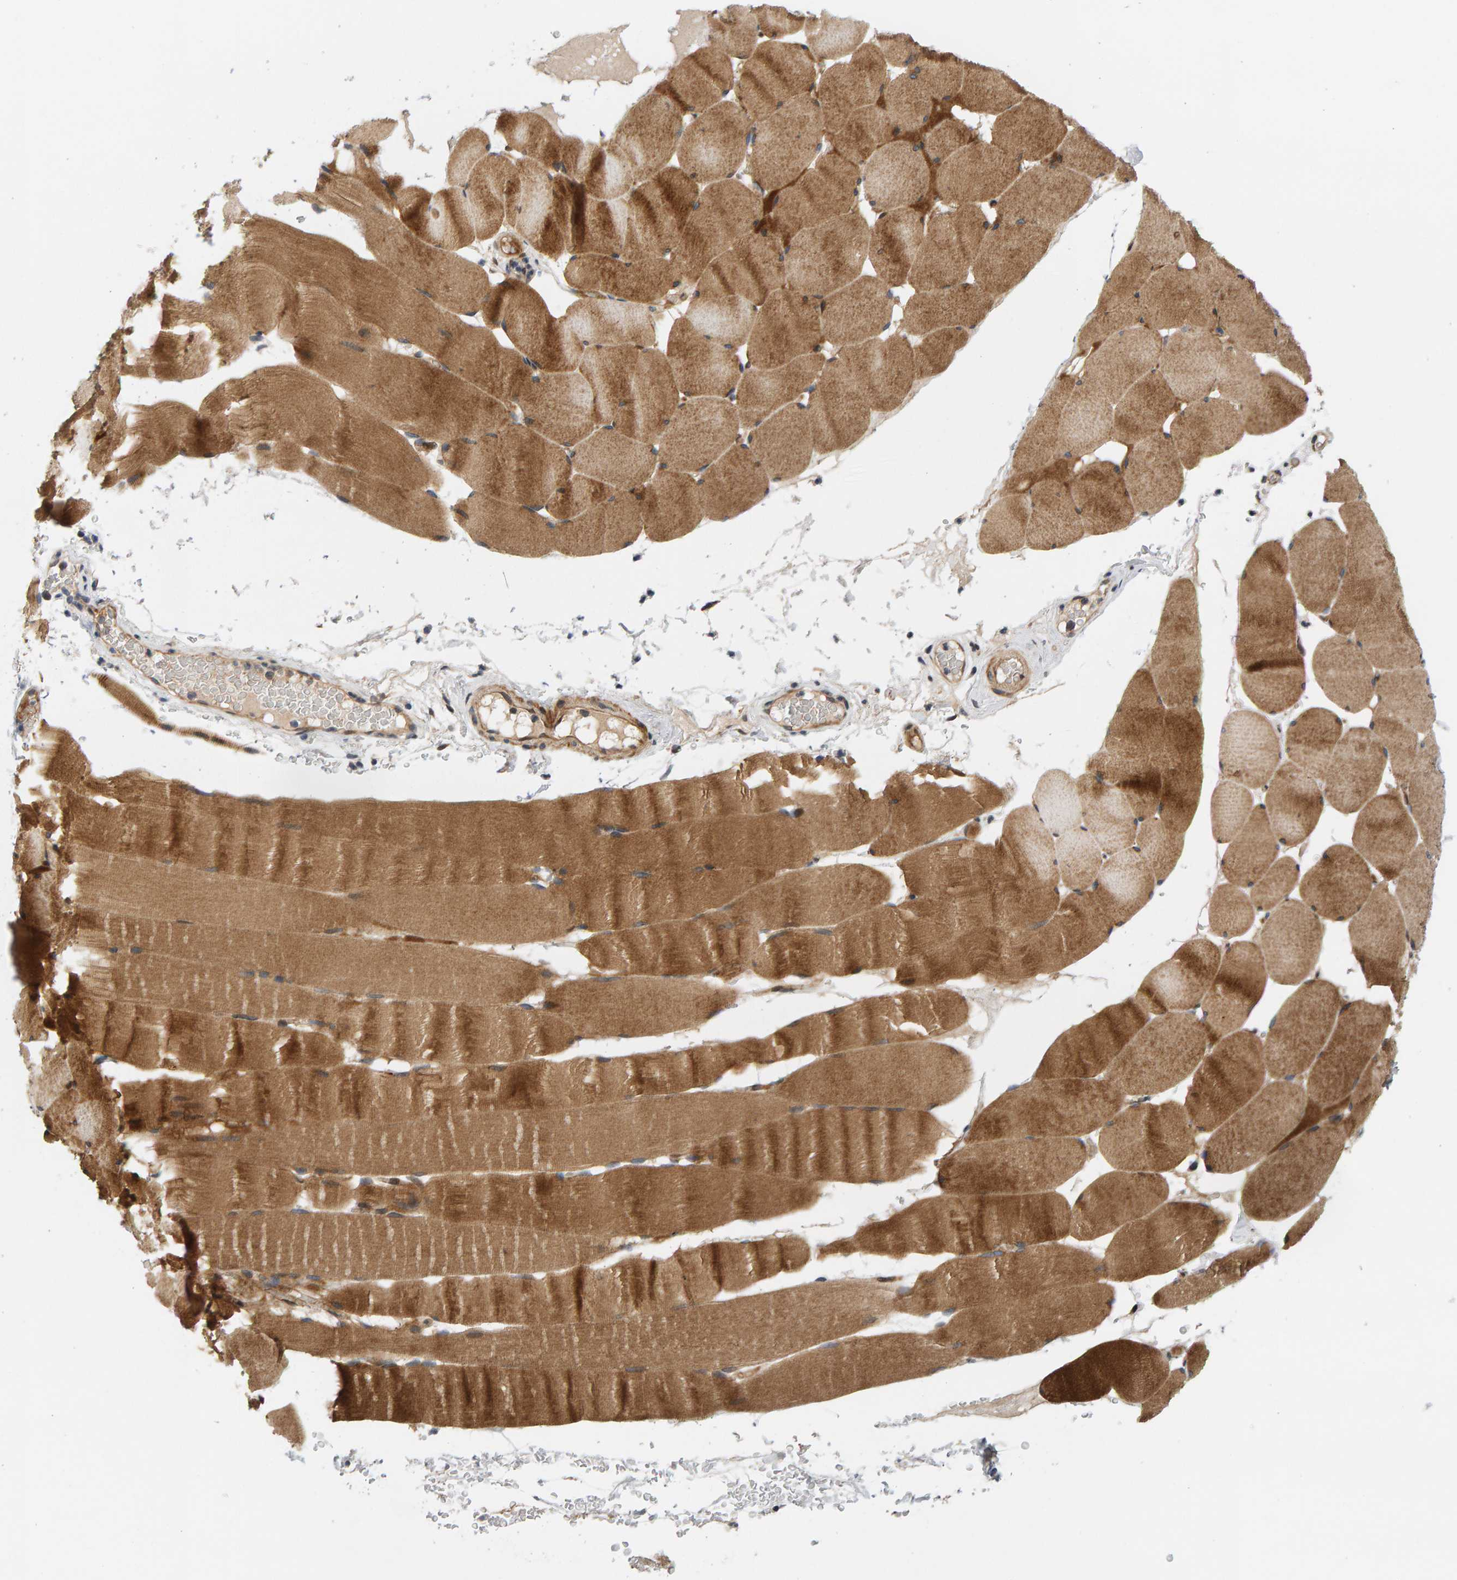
{"staining": {"intensity": "moderate", "quantity": ">75%", "location": "cytoplasmic/membranous"}, "tissue": "skeletal muscle", "cell_type": "Myocytes", "image_type": "normal", "snomed": [{"axis": "morphology", "description": "Normal tissue, NOS"}, {"axis": "topography", "description": "Skeletal muscle"}], "caption": "DAB immunohistochemical staining of unremarkable skeletal muscle demonstrates moderate cytoplasmic/membranous protein staining in about >75% of myocytes. (Stains: DAB in brown, nuclei in blue, Microscopy: brightfield microscopy at high magnification).", "gene": "BAHCC1", "patient": {"sex": "male", "age": 62}}